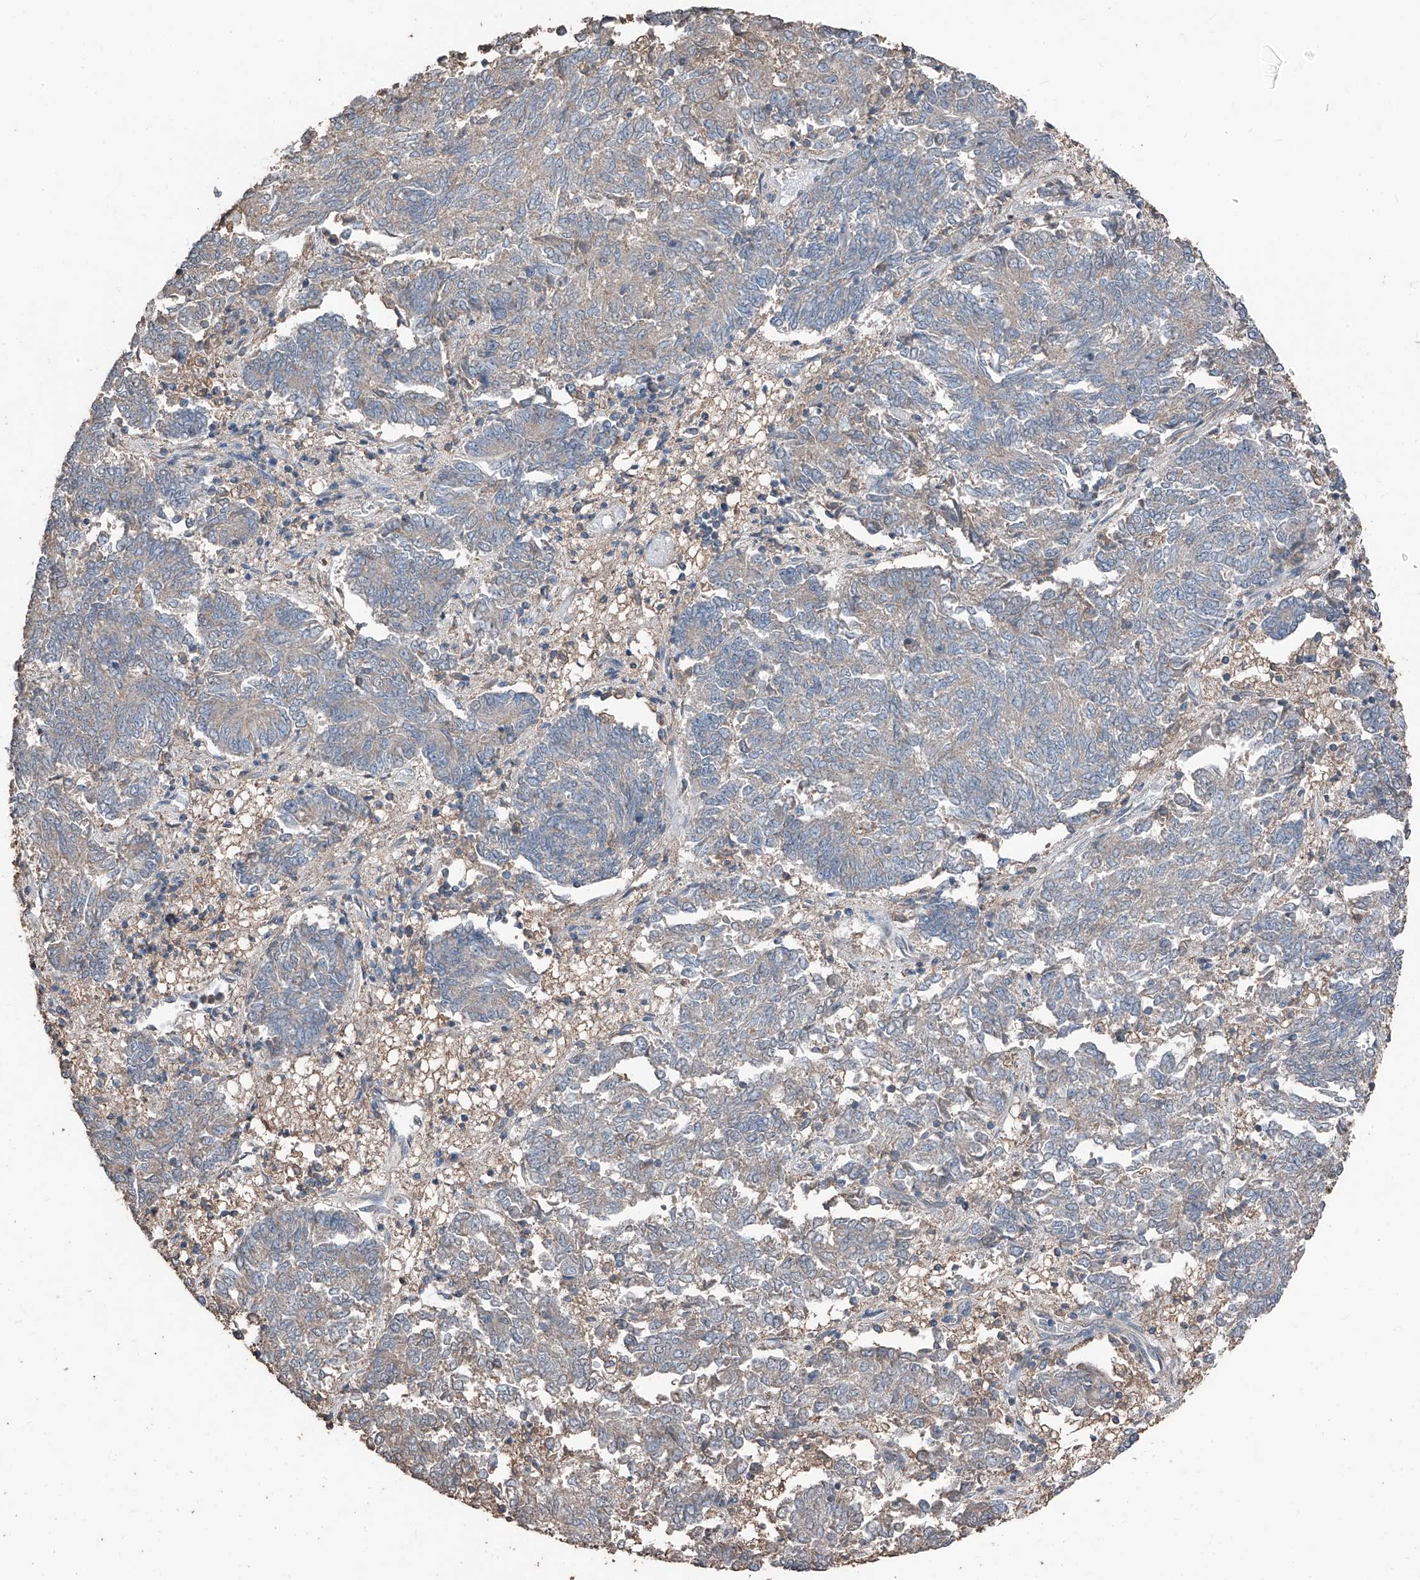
{"staining": {"intensity": "negative", "quantity": "none", "location": "none"}, "tissue": "endometrial cancer", "cell_type": "Tumor cells", "image_type": "cancer", "snomed": [{"axis": "morphology", "description": "Adenocarcinoma, NOS"}, {"axis": "topography", "description": "Endometrium"}], "caption": "A high-resolution histopathology image shows immunohistochemistry staining of endometrial cancer (adenocarcinoma), which demonstrates no significant expression in tumor cells.", "gene": "MAMLD1", "patient": {"sex": "female", "age": 80}}